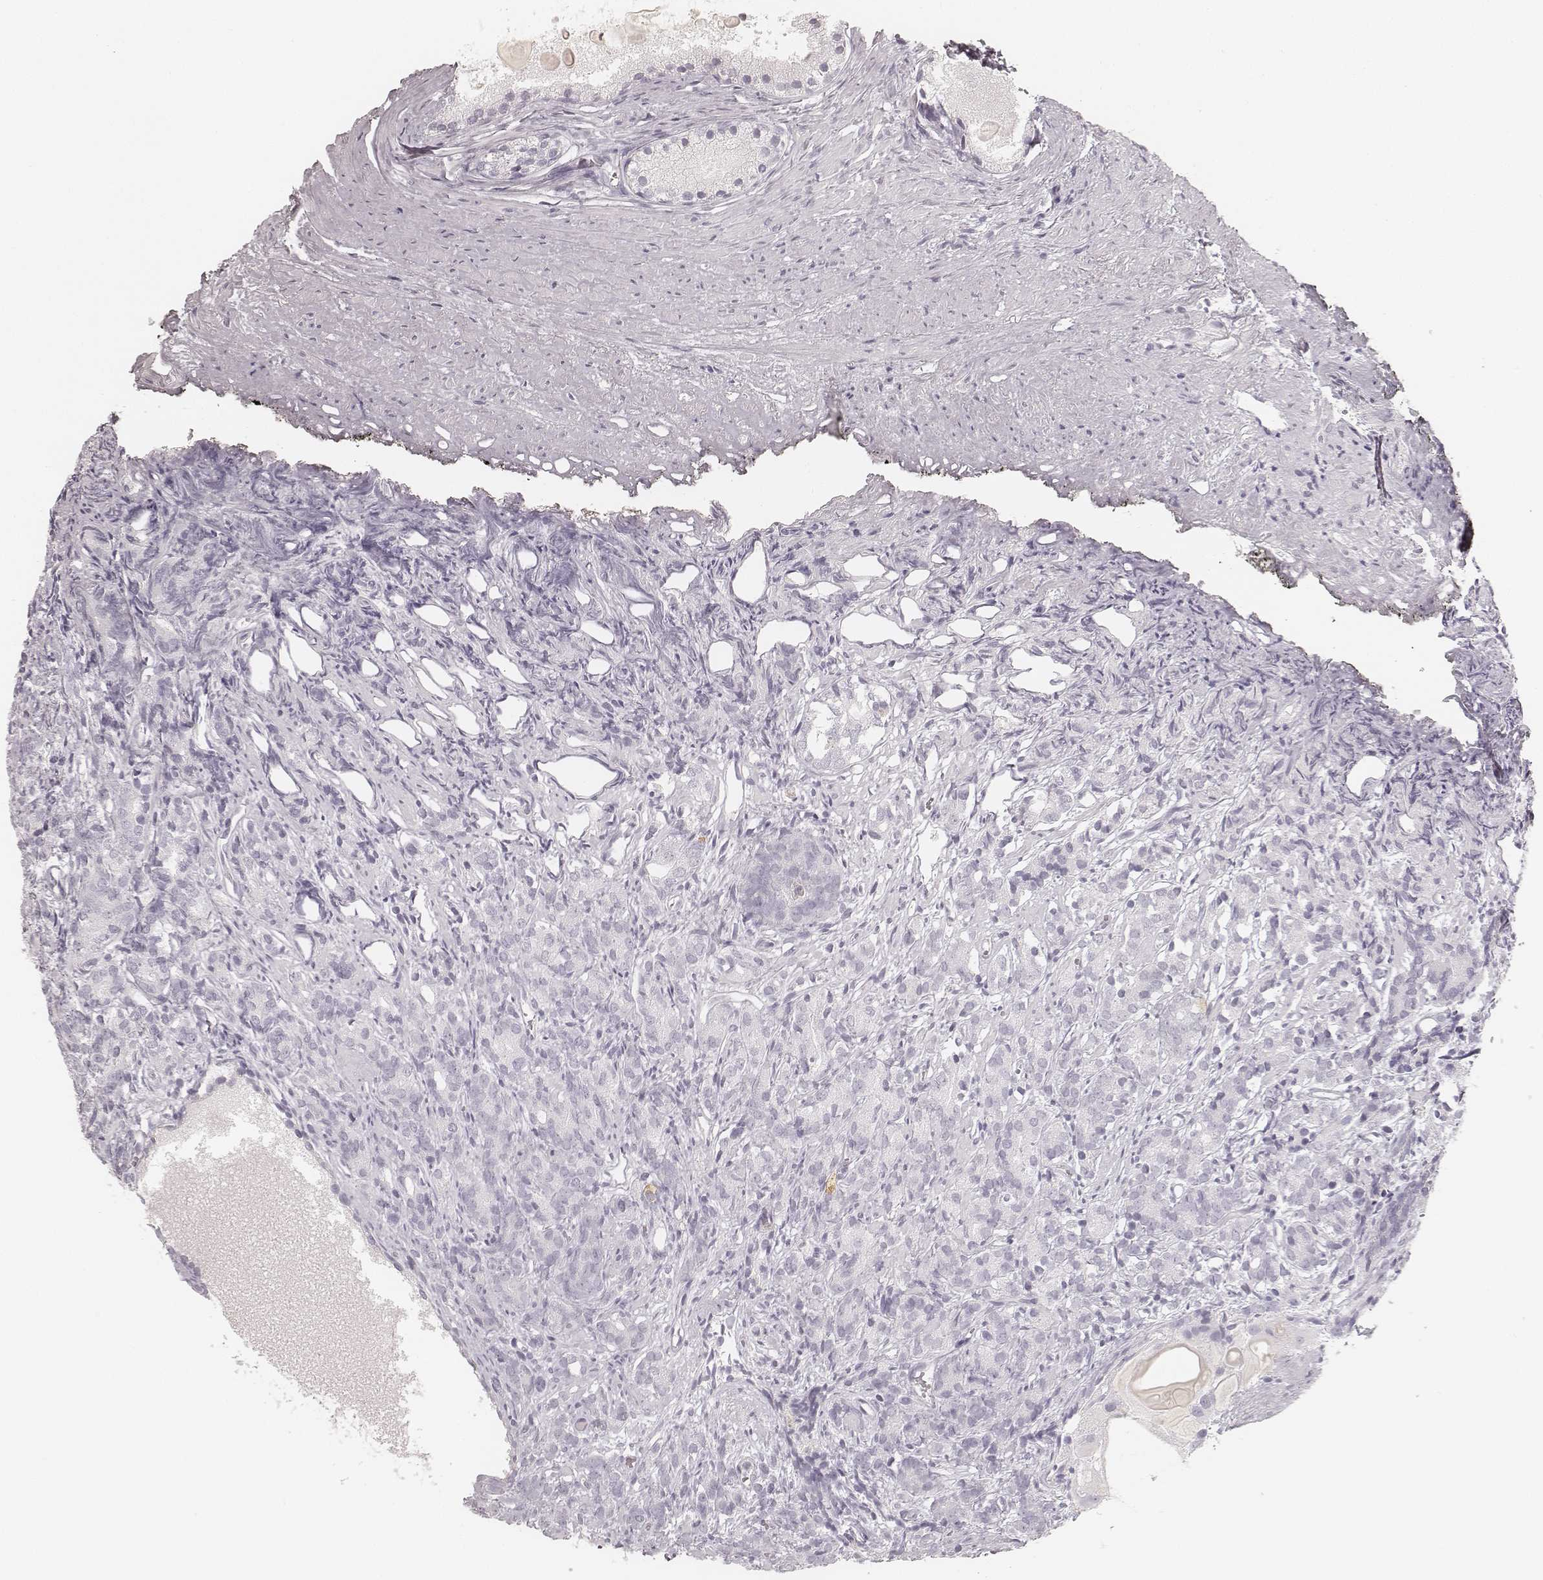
{"staining": {"intensity": "negative", "quantity": "none", "location": "none"}, "tissue": "prostate cancer", "cell_type": "Tumor cells", "image_type": "cancer", "snomed": [{"axis": "morphology", "description": "Adenocarcinoma, High grade"}, {"axis": "topography", "description": "Prostate"}], "caption": "The image demonstrates no staining of tumor cells in prostate cancer.", "gene": "KRT72", "patient": {"sex": "male", "age": 84}}